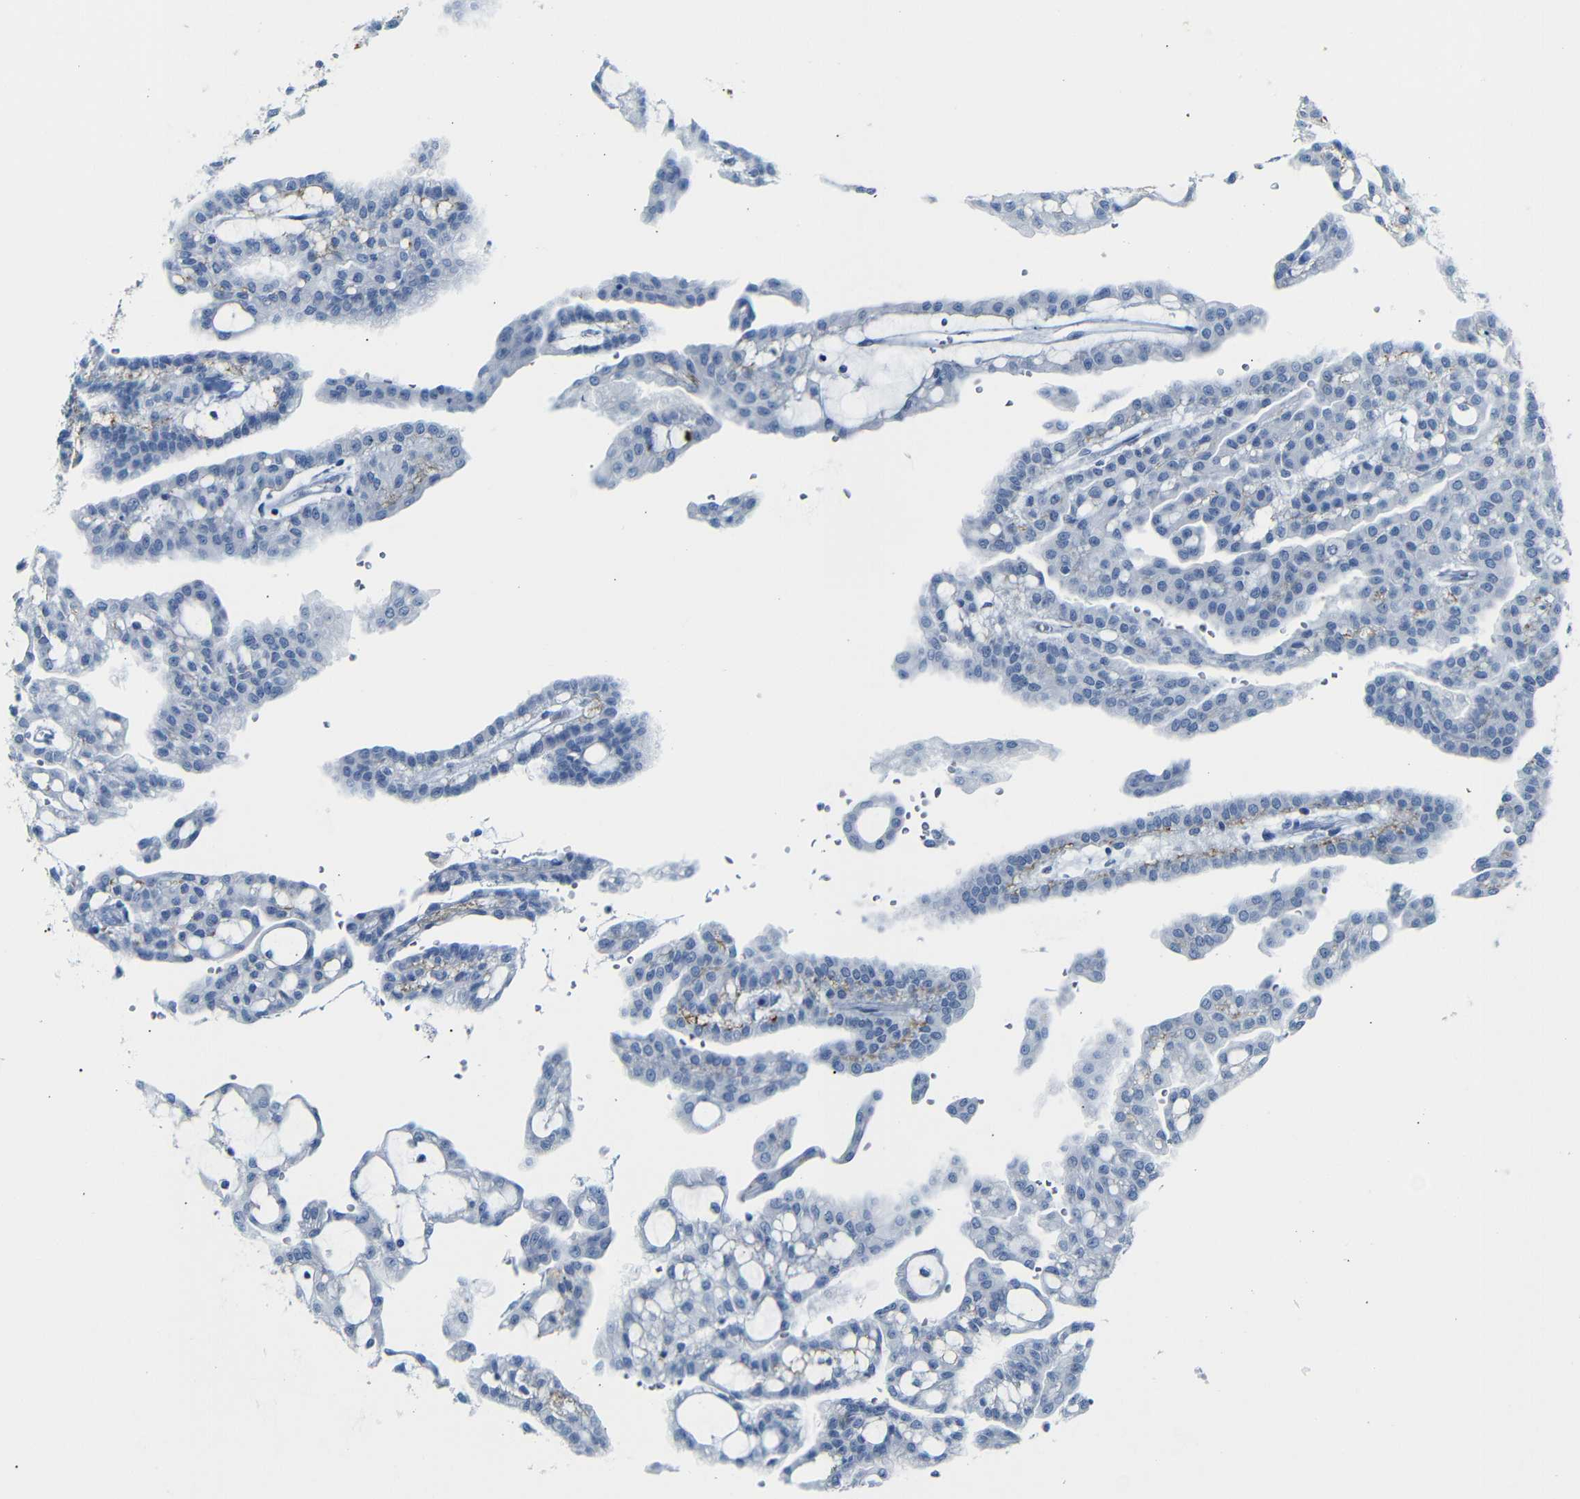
{"staining": {"intensity": "negative", "quantity": "none", "location": "none"}, "tissue": "renal cancer", "cell_type": "Tumor cells", "image_type": "cancer", "snomed": [{"axis": "morphology", "description": "Adenocarcinoma, NOS"}, {"axis": "topography", "description": "Kidney"}], "caption": "An immunohistochemistry (IHC) histopathology image of renal cancer (adenocarcinoma) is shown. There is no staining in tumor cells of renal cancer (adenocarcinoma).", "gene": "FCRL1", "patient": {"sex": "male", "age": 63}}